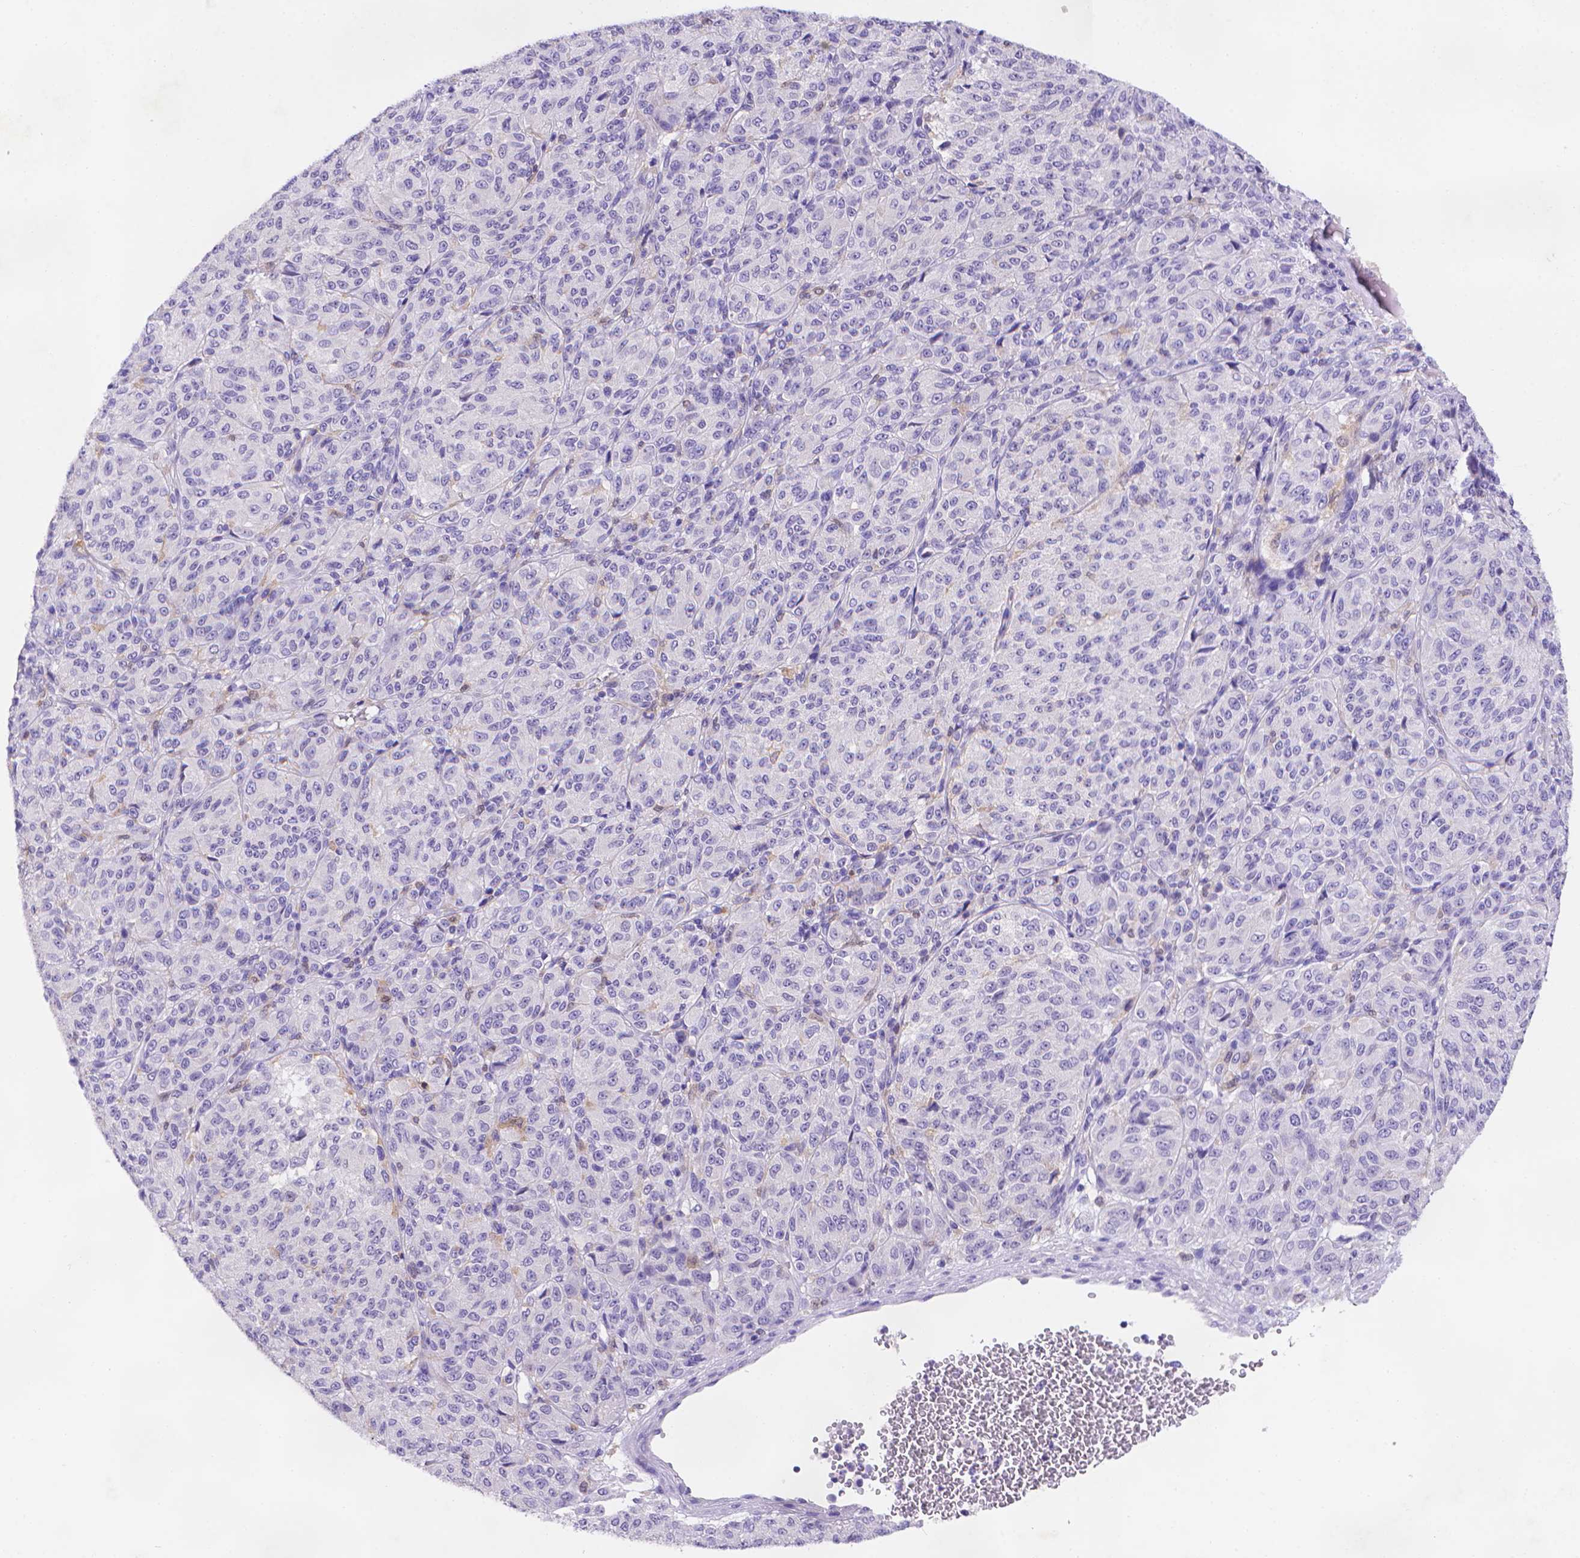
{"staining": {"intensity": "negative", "quantity": "none", "location": "none"}, "tissue": "melanoma", "cell_type": "Tumor cells", "image_type": "cancer", "snomed": [{"axis": "morphology", "description": "Malignant melanoma, Metastatic site"}, {"axis": "topography", "description": "Brain"}], "caption": "DAB immunohistochemical staining of melanoma shows no significant positivity in tumor cells. (DAB immunohistochemistry, high magnification).", "gene": "FGD2", "patient": {"sex": "female", "age": 56}}